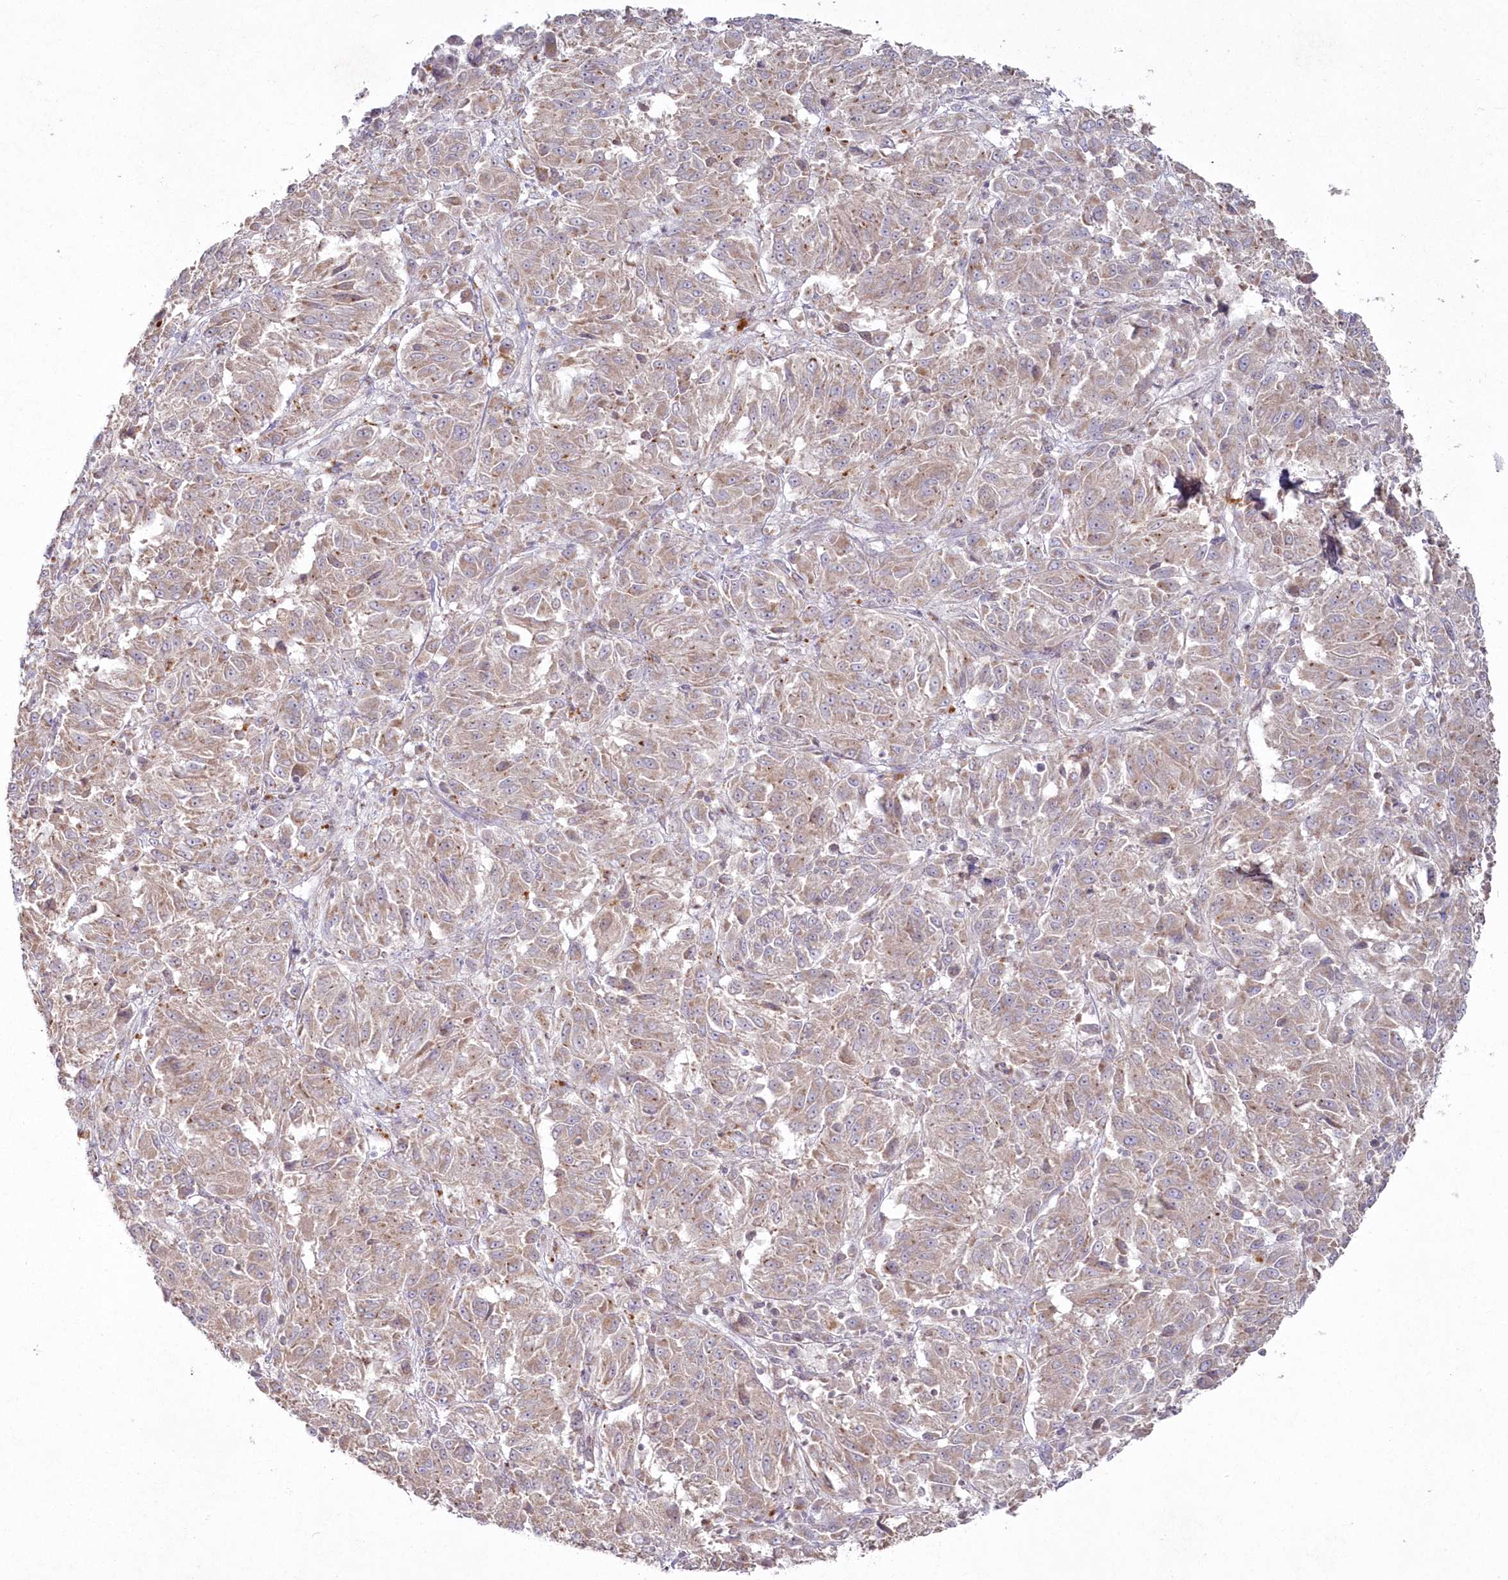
{"staining": {"intensity": "weak", "quantity": ">75%", "location": "cytoplasmic/membranous"}, "tissue": "melanoma", "cell_type": "Tumor cells", "image_type": "cancer", "snomed": [{"axis": "morphology", "description": "Malignant melanoma, Metastatic site"}, {"axis": "topography", "description": "Lung"}], "caption": "The micrograph displays immunohistochemical staining of melanoma. There is weak cytoplasmic/membranous staining is seen in about >75% of tumor cells.", "gene": "ARSB", "patient": {"sex": "male", "age": 64}}